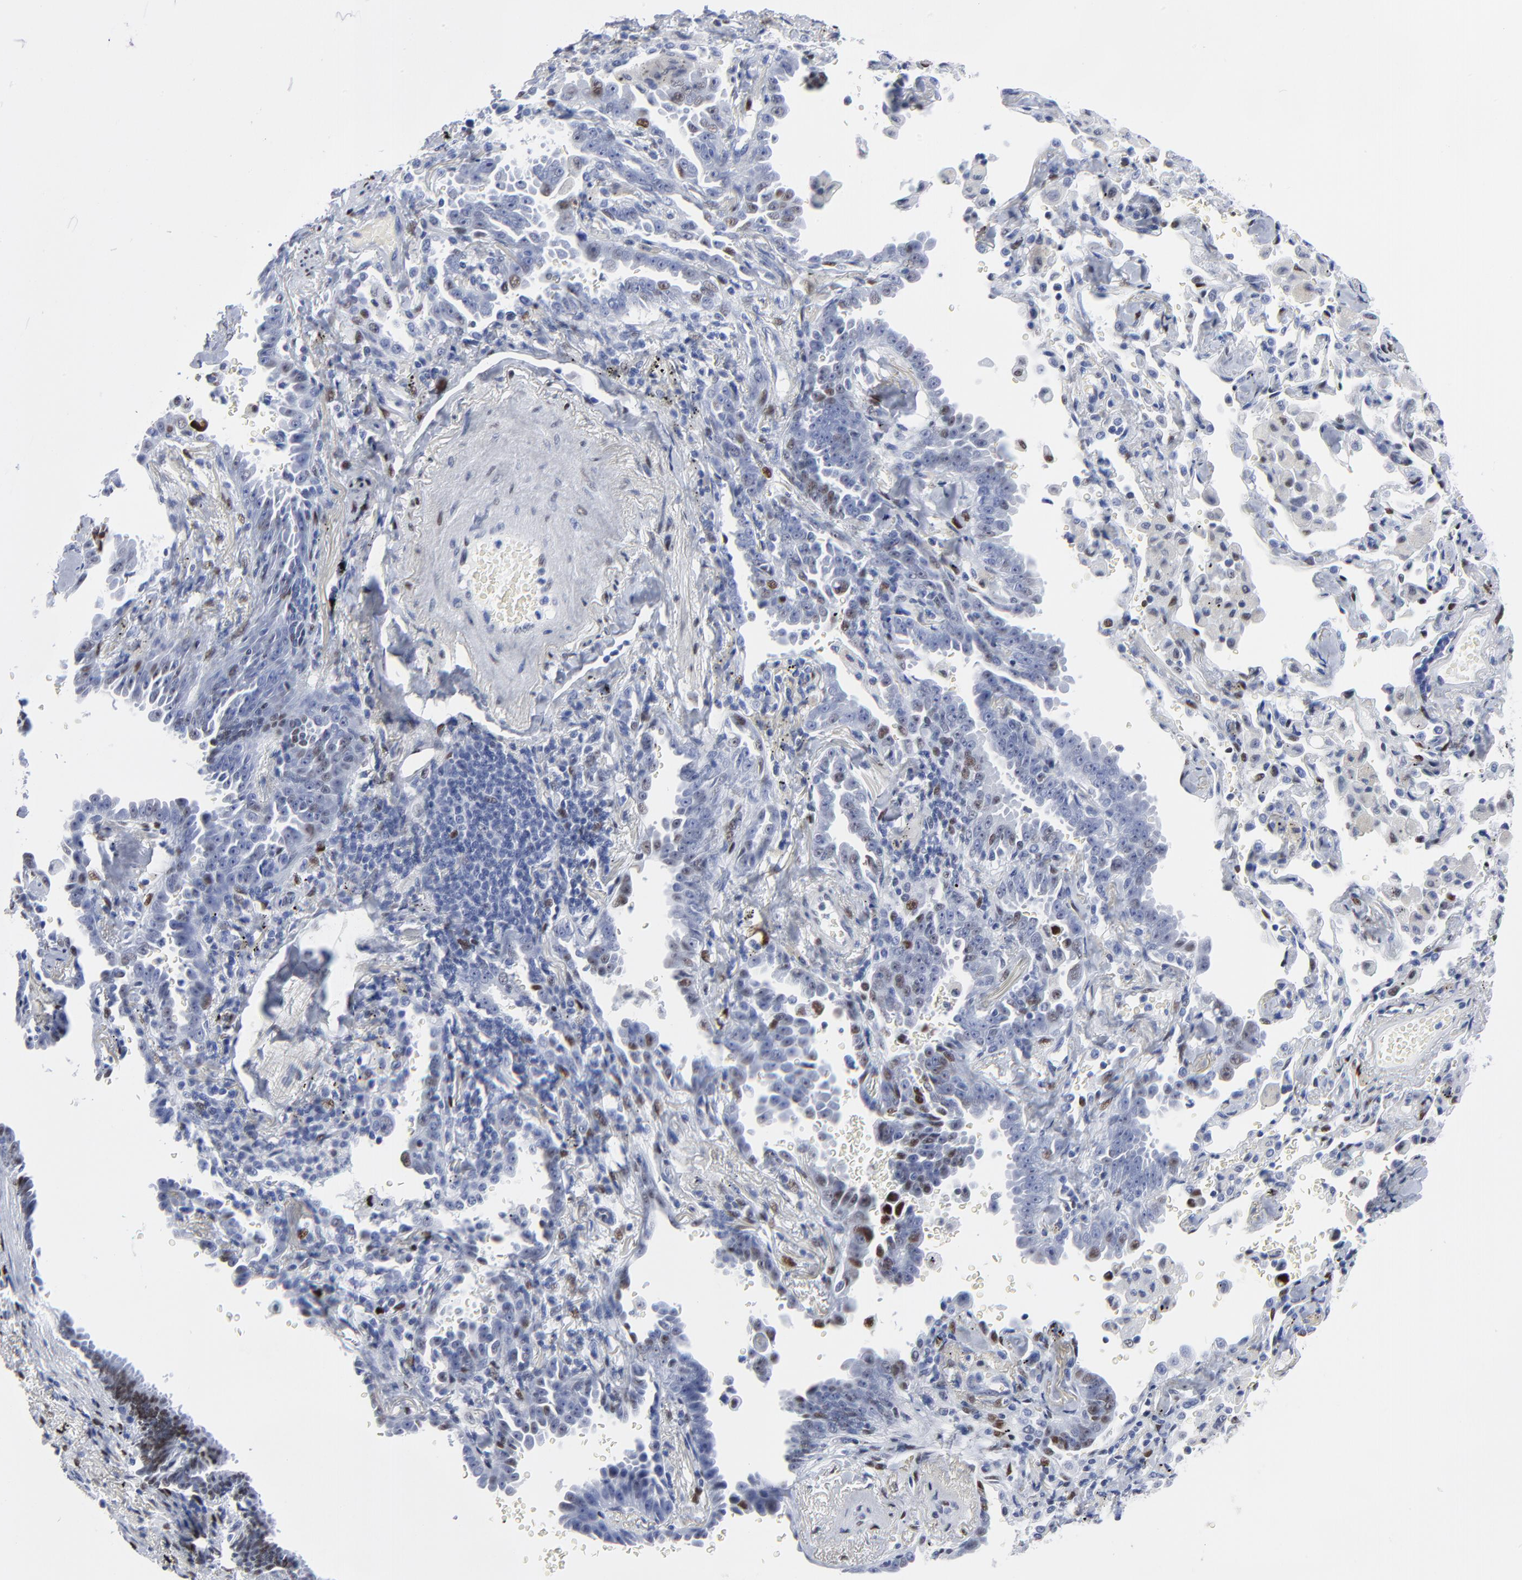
{"staining": {"intensity": "moderate", "quantity": "25%-75%", "location": "nuclear"}, "tissue": "lung cancer", "cell_type": "Tumor cells", "image_type": "cancer", "snomed": [{"axis": "morphology", "description": "Adenocarcinoma, NOS"}, {"axis": "topography", "description": "Lung"}], "caption": "This photomicrograph demonstrates immunohistochemistry staining of human lung cancer, with medium moderate nuclear positivity in approximately 25%-75% of tumor cells.", "gene": "JUN", "patient": {"sex": "female", "age": 64}}